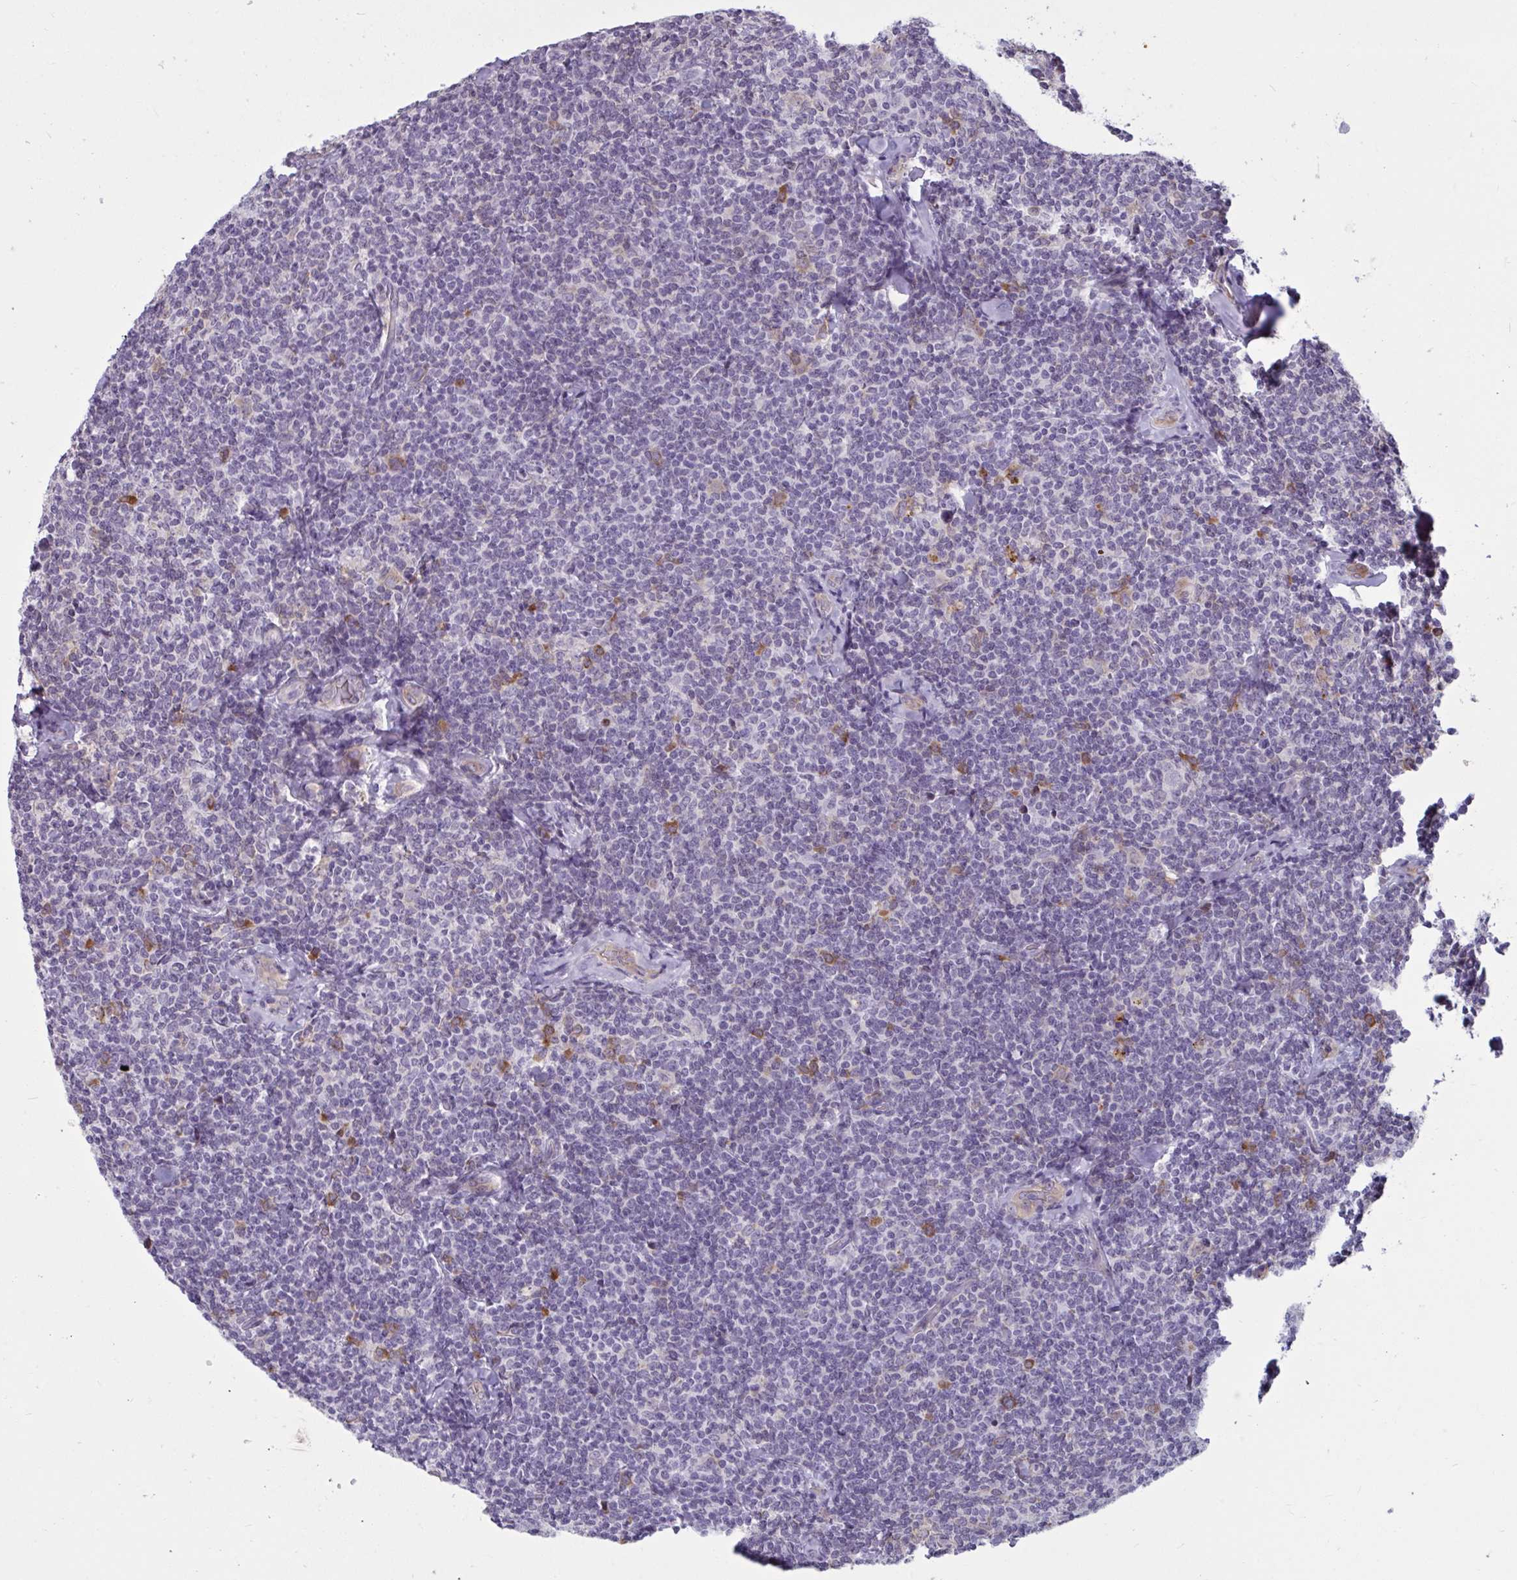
{"staining": {"intensity": "negative", "quantity": "none", "location": "none"}, "tissue": "lymphoma", "cell_type": "Tumor cells", "image_type": "cancer", "snomed": [{"axis": "morphology", "description": "Malignant lymphoma, non-Hodgkin's type, Low grade"}, {"axis": "topography", "description": "Lymph node"}], "caption": "This is an immunohistochemistry photomicrograph of human lymphoma. There is no positivity in tumor cells.", "gene": "TBC1D4", "patient": {"sex": "female", "age": 56}}